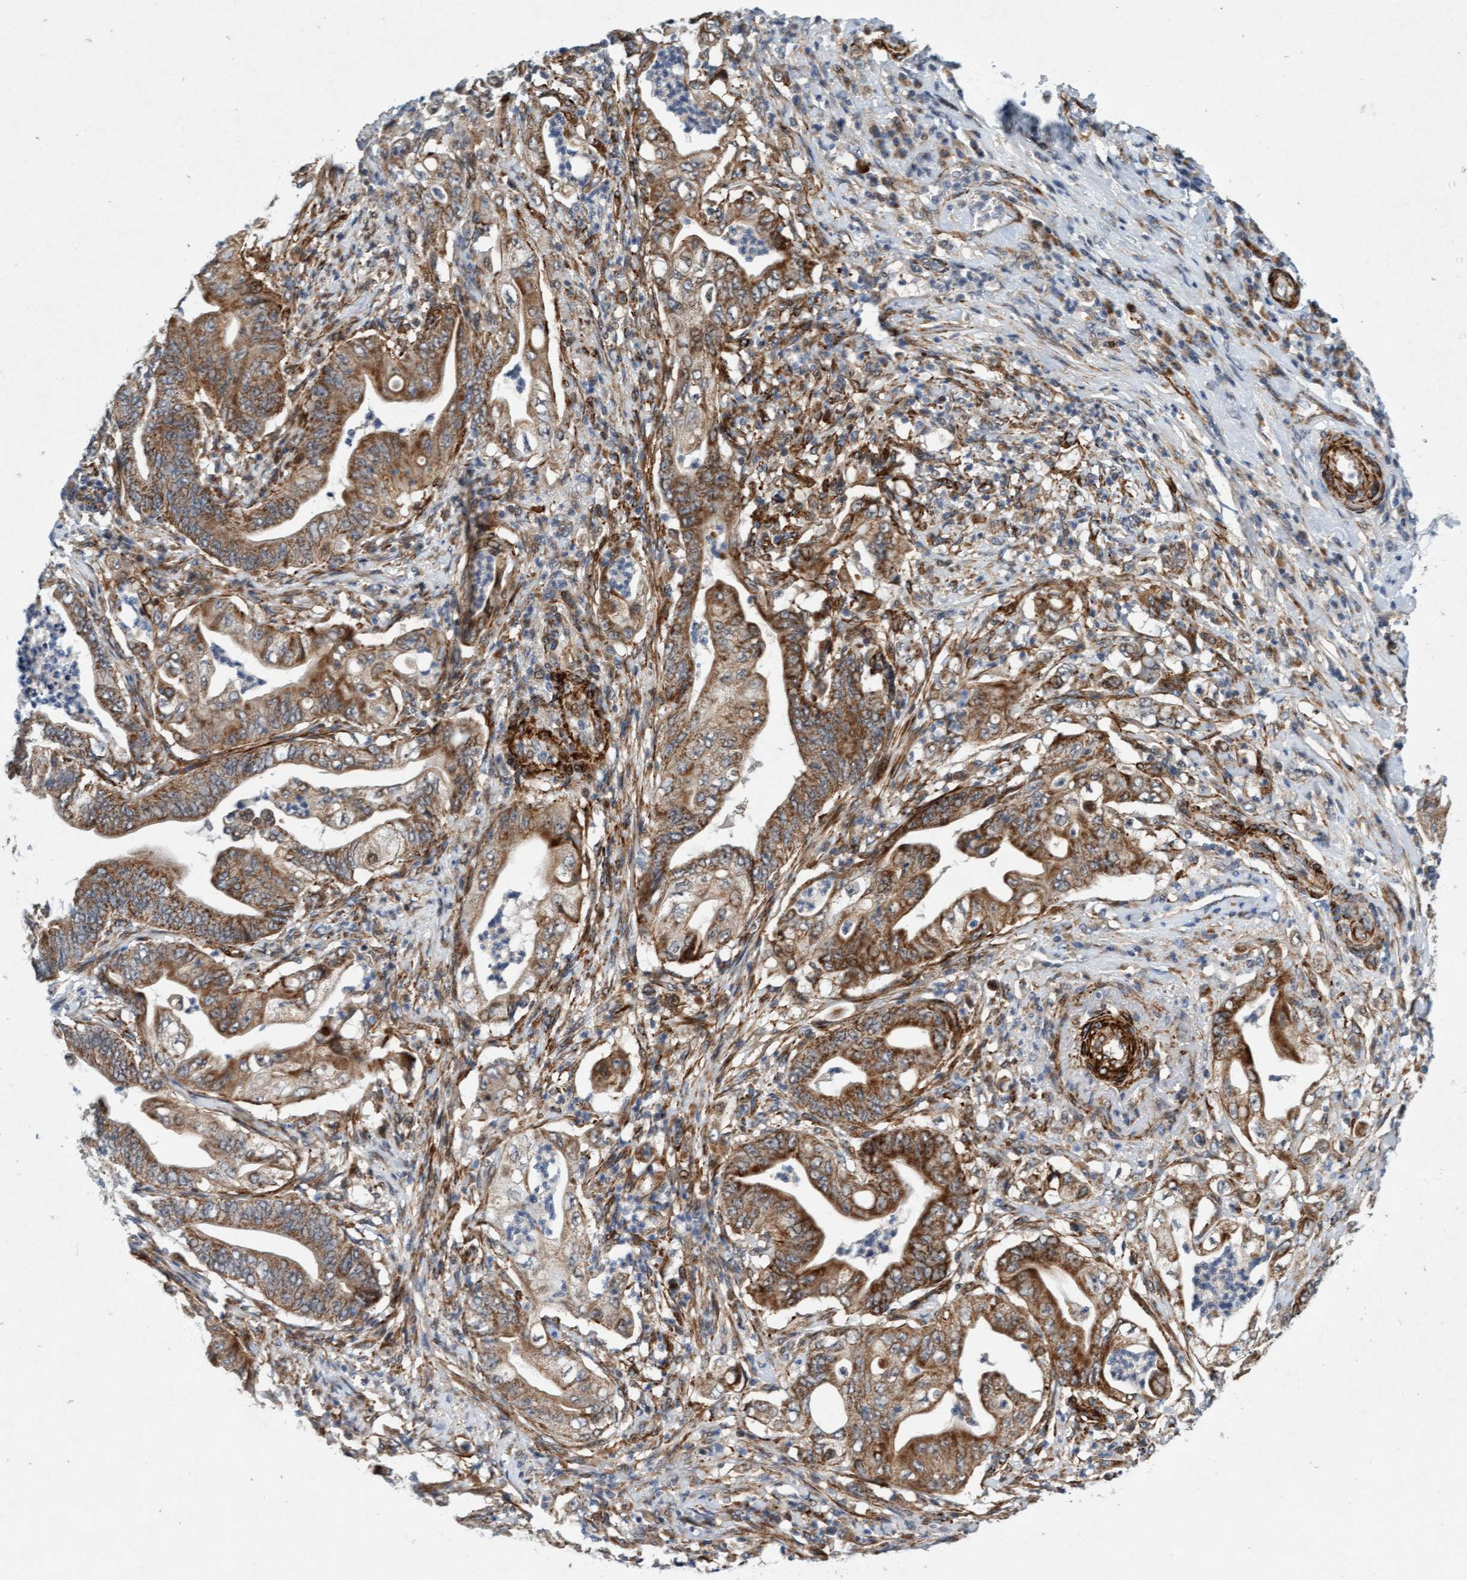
{"staining": {"intensity": "moderate", "quantity": ">75%", "location": "cytoplasmic/membranous"}, "tissue": "stomach cancer", "cell_type": "Tumor cells", "image_type": "cancer", "snomed": [{"axis": "morphology", "description": "Adenocarcinoma, NOS"}, {"axis": "topography", "description": "Stomach"}], "caption": "Moderate cytoplasmic/membranous protein staining is present in approximately >75% of tumor cells in stomach cancer. (Stains: DAB in brown, nuclei in blue, Microscopy: brightfield microscopy at high magnification).", "gene": "TMEM70", "patient": {"sex": "female", "age": 73}}